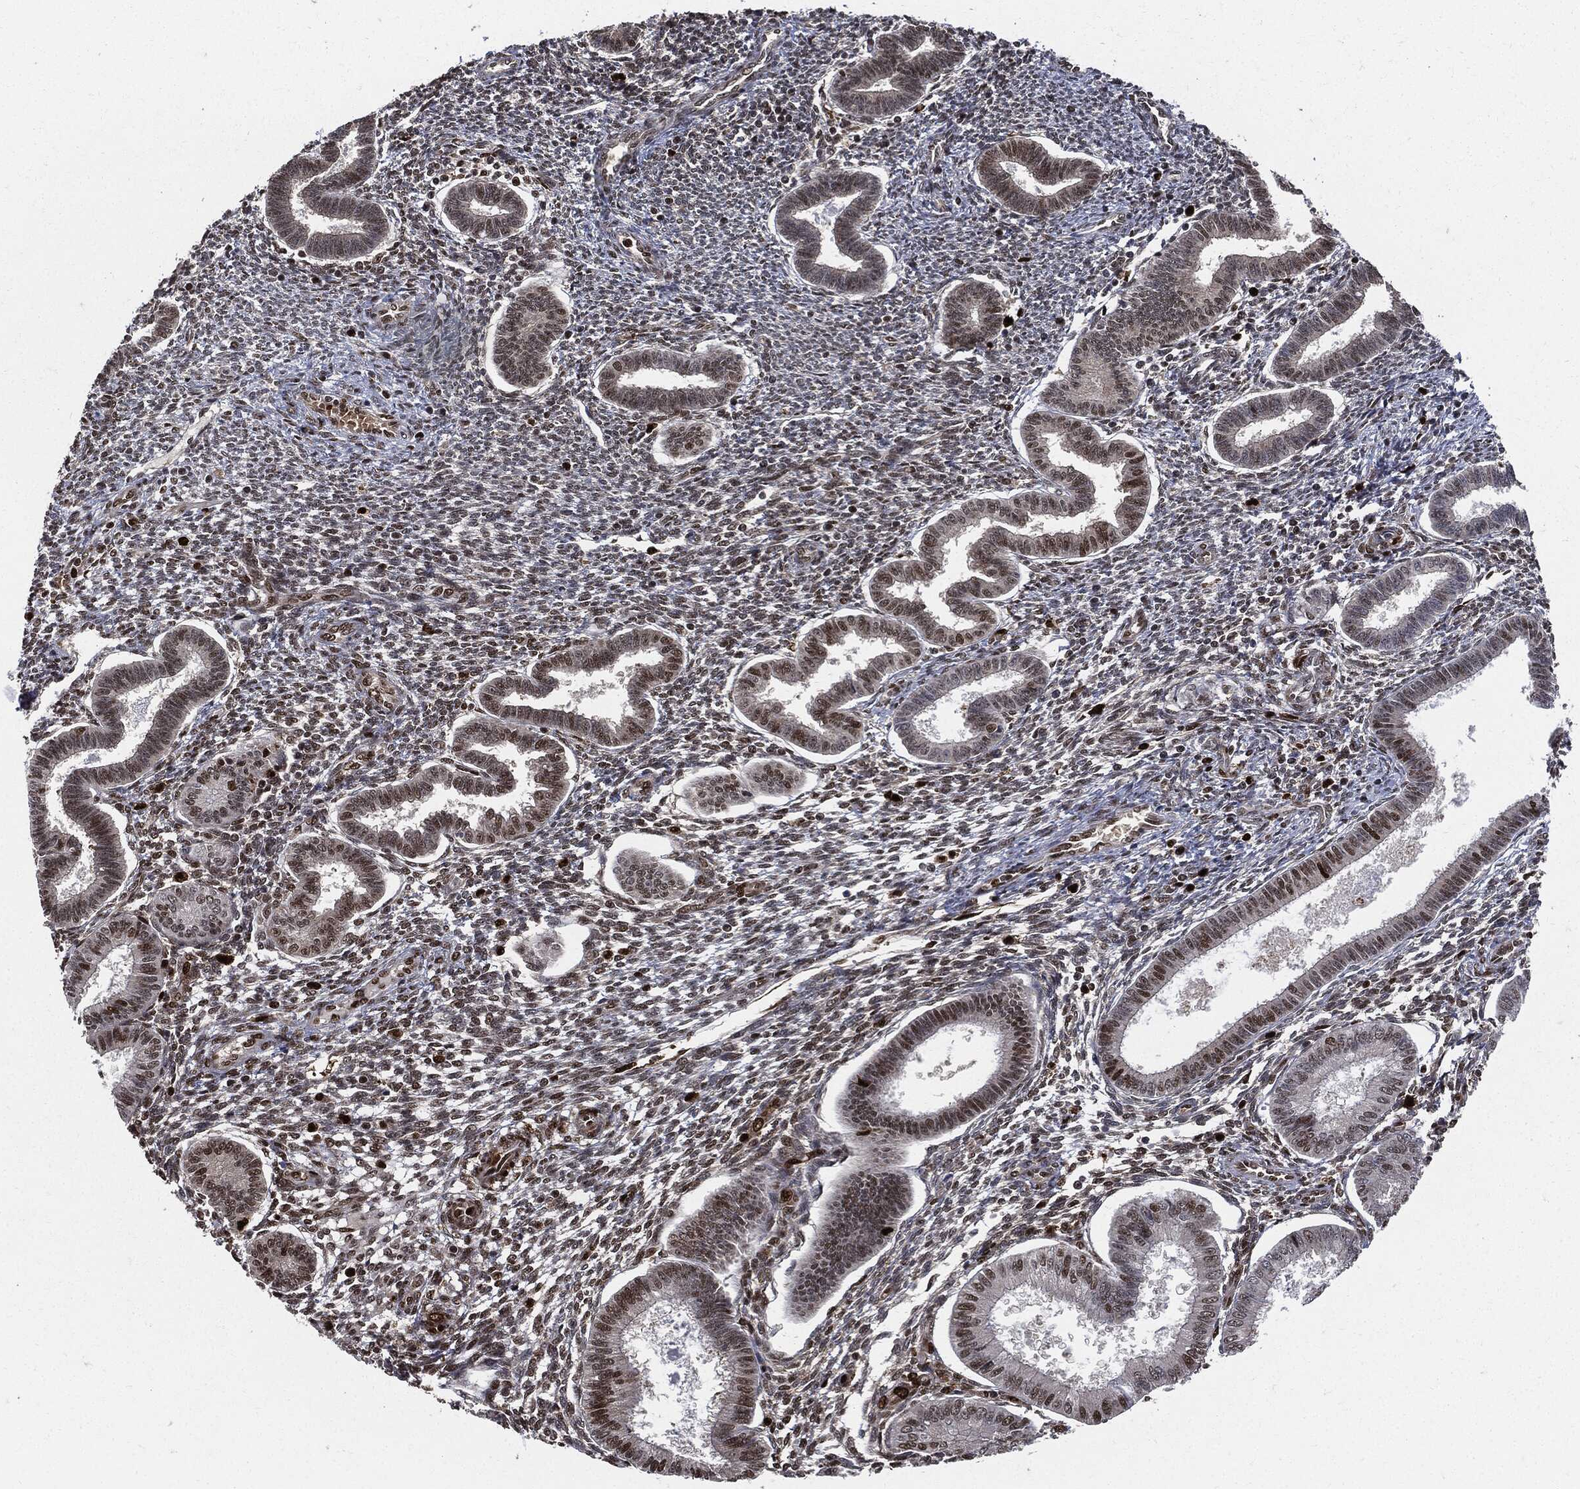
{"staining": {"intensity": "strong", "quantity": ">75%", "location": "nuclear"}, "tissue": "endometrium", "cell_type": "Cells in endometrial stroma", "image_type": "normal", "snomed": [{"axis": "morphology", "description": "Normal tissue, NOS"}, {"axis": "topography", "description": "Endometrium"}], "caption": "IHC image of normal endometrium: human endometrium stained using immunohistochemistry (IHC) demonstrates high levels of strong protein expression localized specifically in the nuclear of cells in endometrial stroma, appearing as a nuclear brown color.", "gene": "PCNA", "patient": {"sex": "female", "age": 43}}